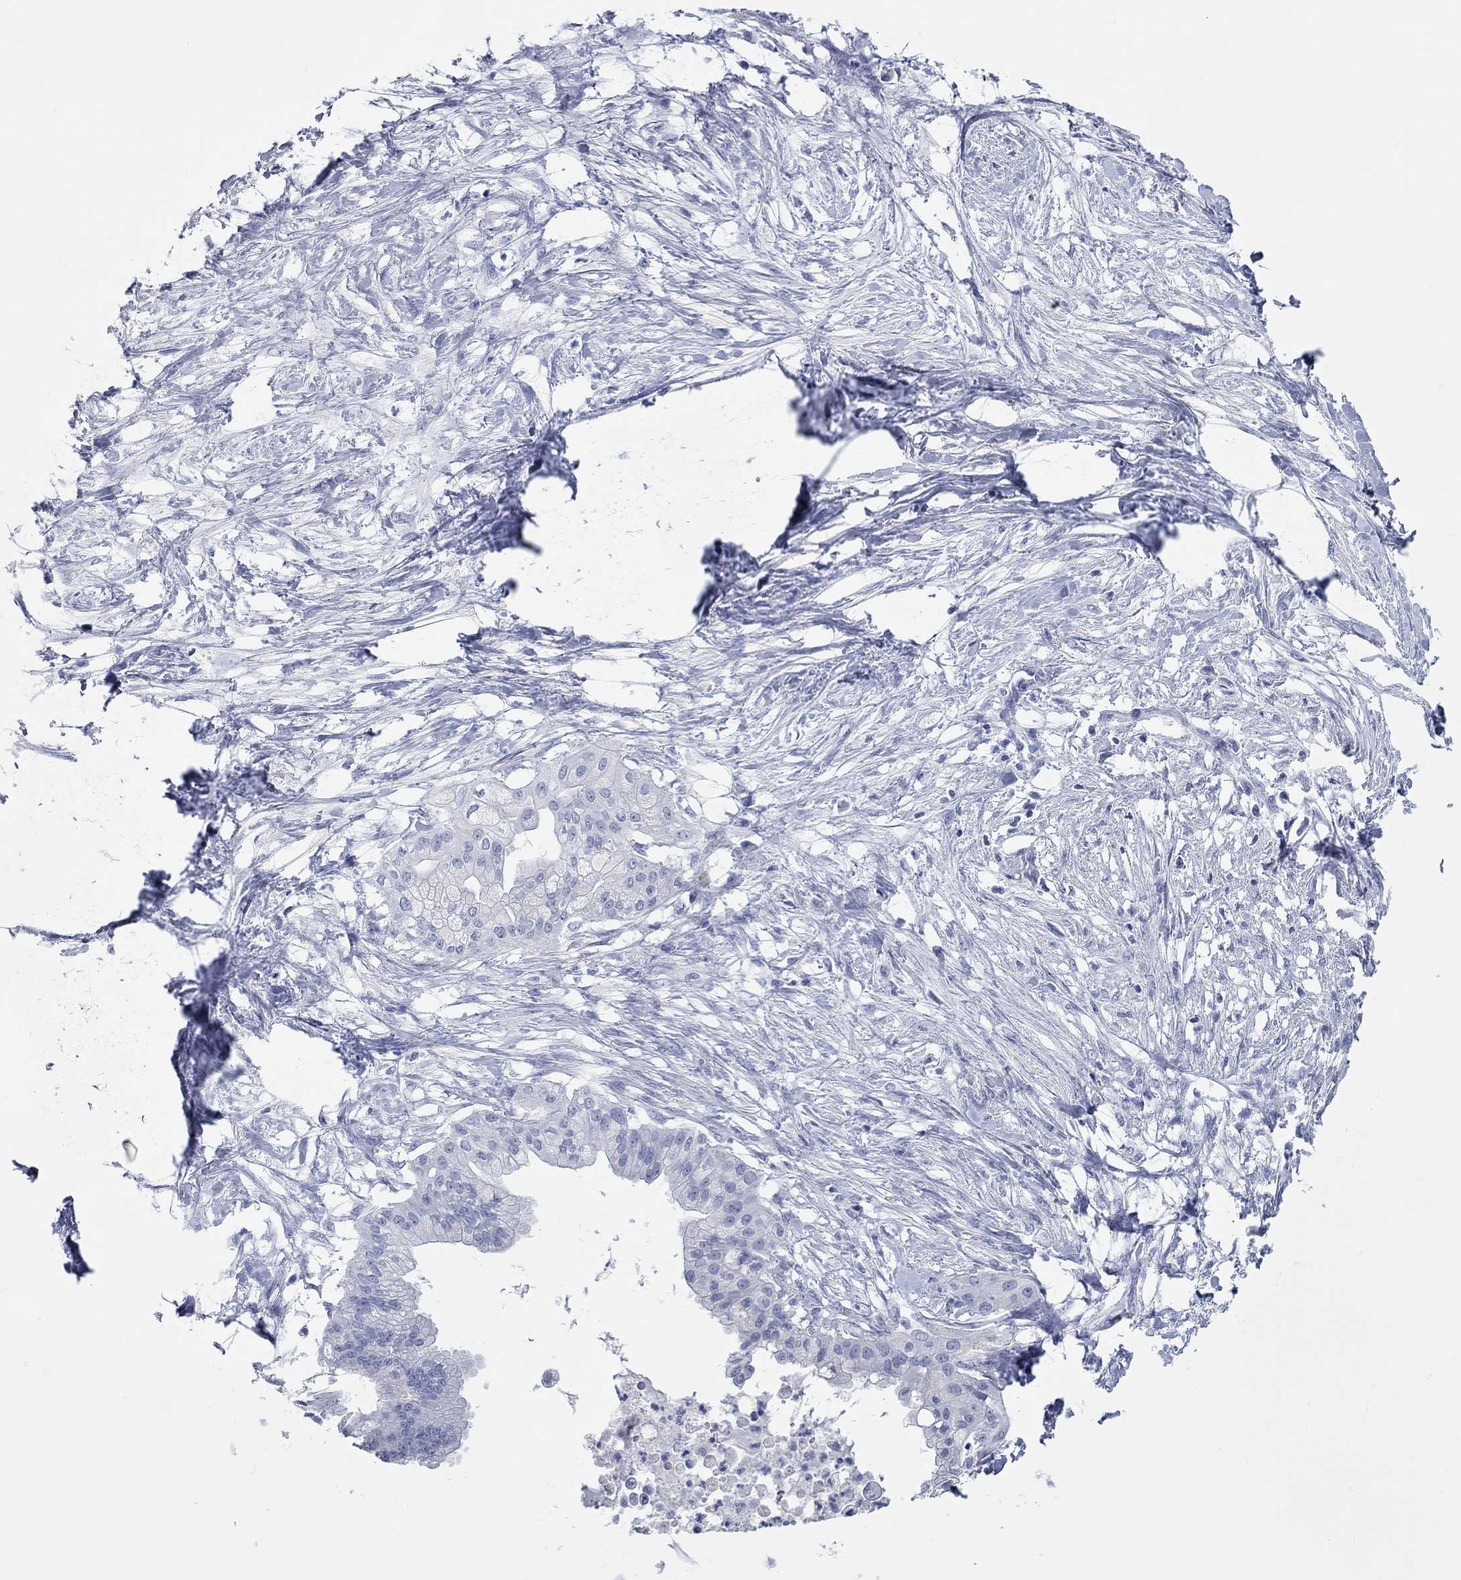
{"staining": {"intensity": "negative", "quantity": "none", "location": "none"}, "tissue": "pancreatic cancer", "cell_type": "Tumor cells", "image_type": "cancer", "snomed": [{"axis": "morphology", "description": "Normal tissue, NOS"}, {"axis": "morphology", "description": "Adenocarcinoma, NOS"}, {"axis": "topography", "description": "Pancreas"}], "caption": "High power microscopy photomicrograph of an immunohistochemistry (IHC) histopathology image of pancreatic cancer (adenocarcinoma), revealing no significant expression in tumor cells.", "gene": "WASF3", "patient": {"sex": "female", "age": 58}}